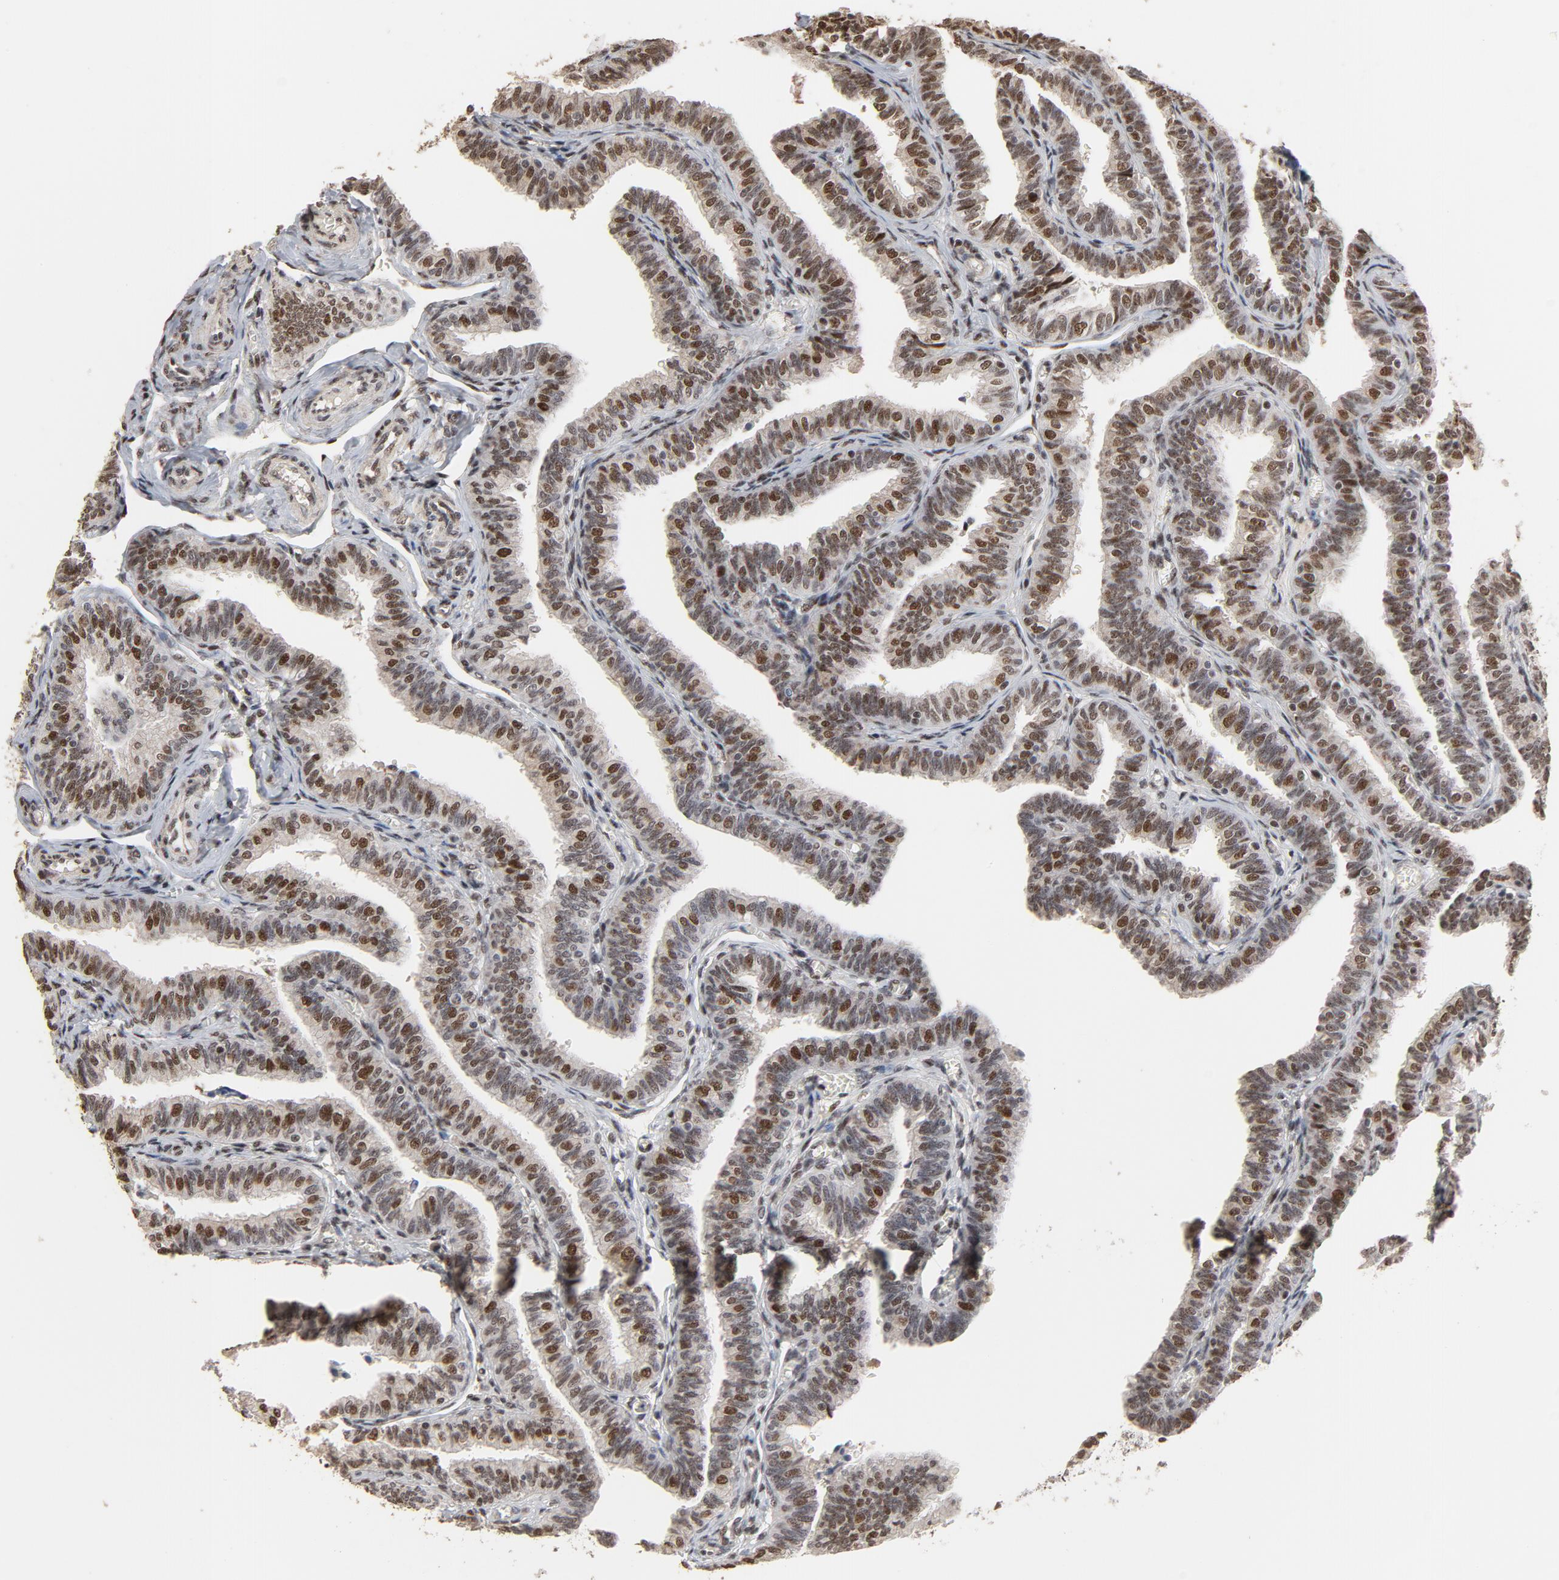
{"staining": {"intensity": "strong", "quantity": ">75%", "location": "nuclear"}, "tissue": "fallopian tube", "cell_type": "Glandular cells", "image_type": "normal", "snomed": [{"axis": "morphology", "description": "Normal tissue, NOS"}, {"axis": "topography", "description": "Fallopian tube"}], "caption": "Normal fallopian tube was stained to show a protein in brown. There is high levels of strong nuclear positivity in about >75% of glandular cells. The staining was performed using DAB, with brown indicating positive protein expression. Nuclei are stained blue with hematoxylin.", "gene": "TP53RK", "patient": {"sex": "female", "age": 46}}